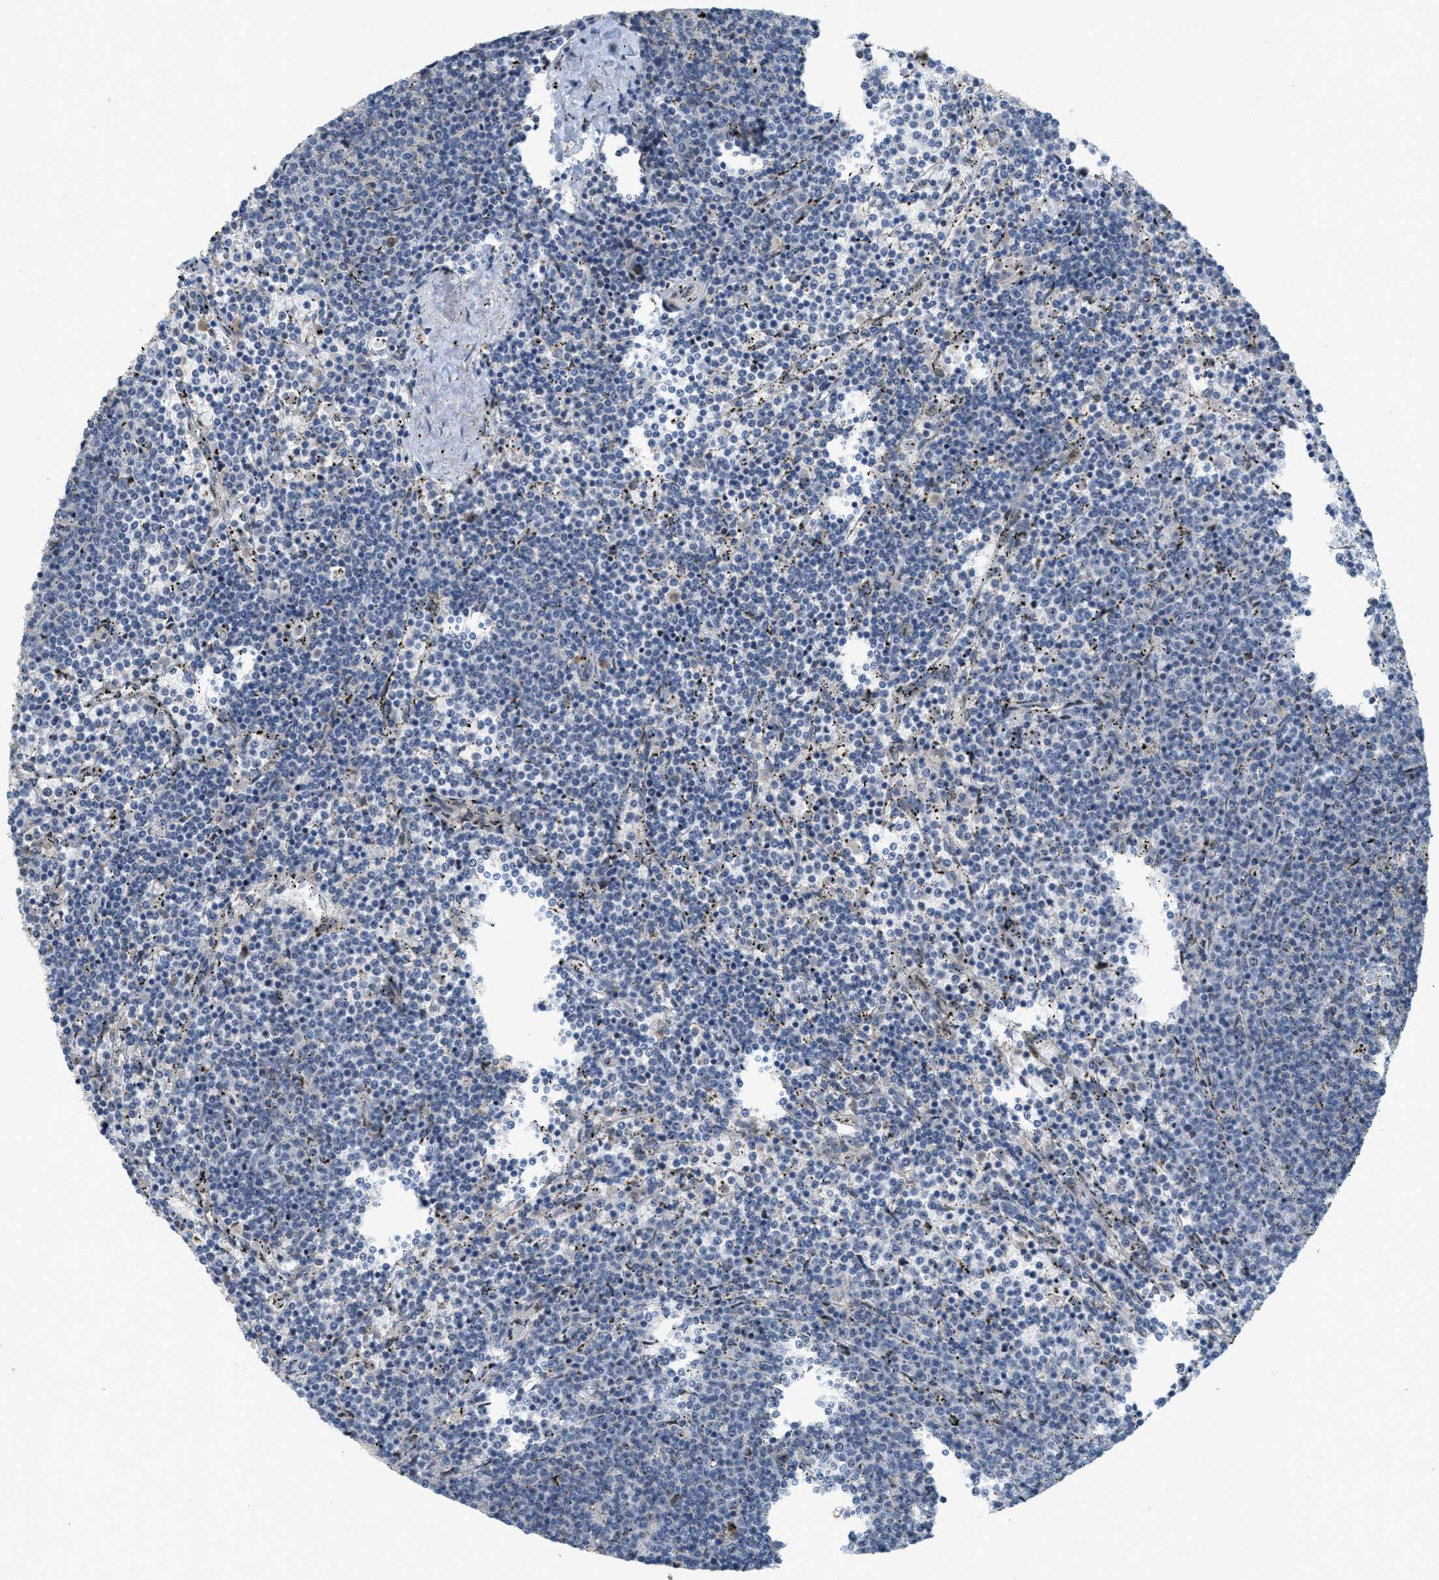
{"staining": {"intensity": "negative", "quantity": "none", "location": "none"}, "tissue": "lymphoma", "cell_type": "Tumor cells", "image_type": "cancer", "snomed": [{"axis": "morphology", "description": "Malignant lymphoma, non-Hodgkin's type, Low grade"}, {"axis": "topography", "description": "Spleen"}], "caption": "A high-resolution micrograph shows immunohistochemistry (IHC) staining of malignant lymphoma, non-Hodgkin's type (low-grade), which displays no significant staining in tumor cells. The staining was performed using DAB to visualize the protein expression in brown, while the nuclei were stained in blue with hematoxylin (Magnification: 20x).", "gene": "ZFPL1", "patient": {"sex": "female", "age": 50}}